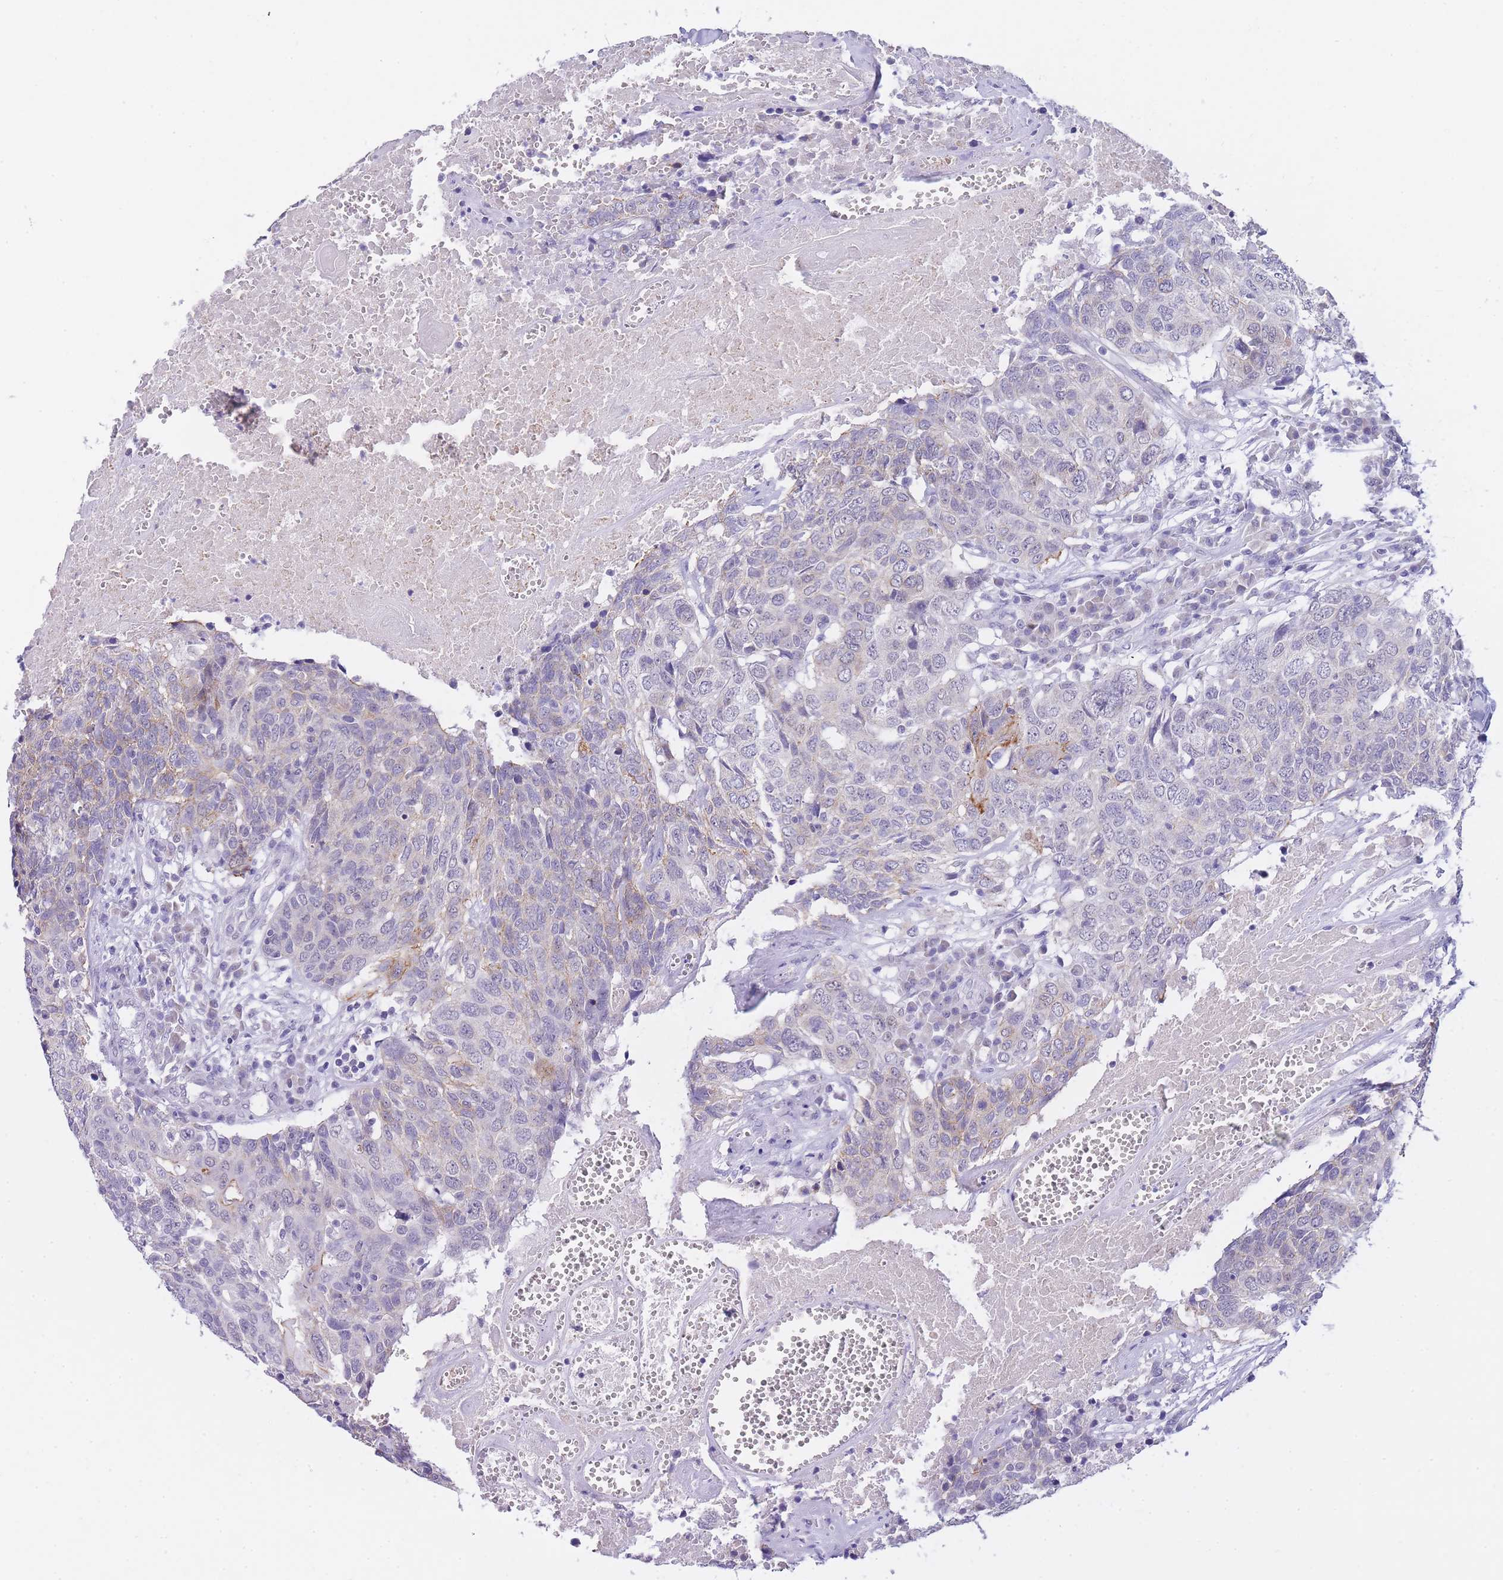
{"staining": {"intensity": "moderate", "quantity": "<25%", "location": "cytoplasmic/membranous"}, "tissue": "head and neck cancer", "cell_type": "Tumor cells", "image_type": "cancer", "snomed": [{"axis": "morphology", "description": "Squamous cell carcinoma, NOS"}, {"axis": "topography", "description": "Head-Neck"}], "caption": "High-magnification brightfield microscopy of squamous cell carcinoma (head and neck) stained with DAB (3,3'-diaminobenzidine) (brown) and counterstained with hematoxylin (blue). tumor cells exhibit moderate cytoplasmic/membranous expression is appreciated in approximately<25% of cells.", "gene": "FRAT2", "patient": {"sex": "male", "age": 66}}